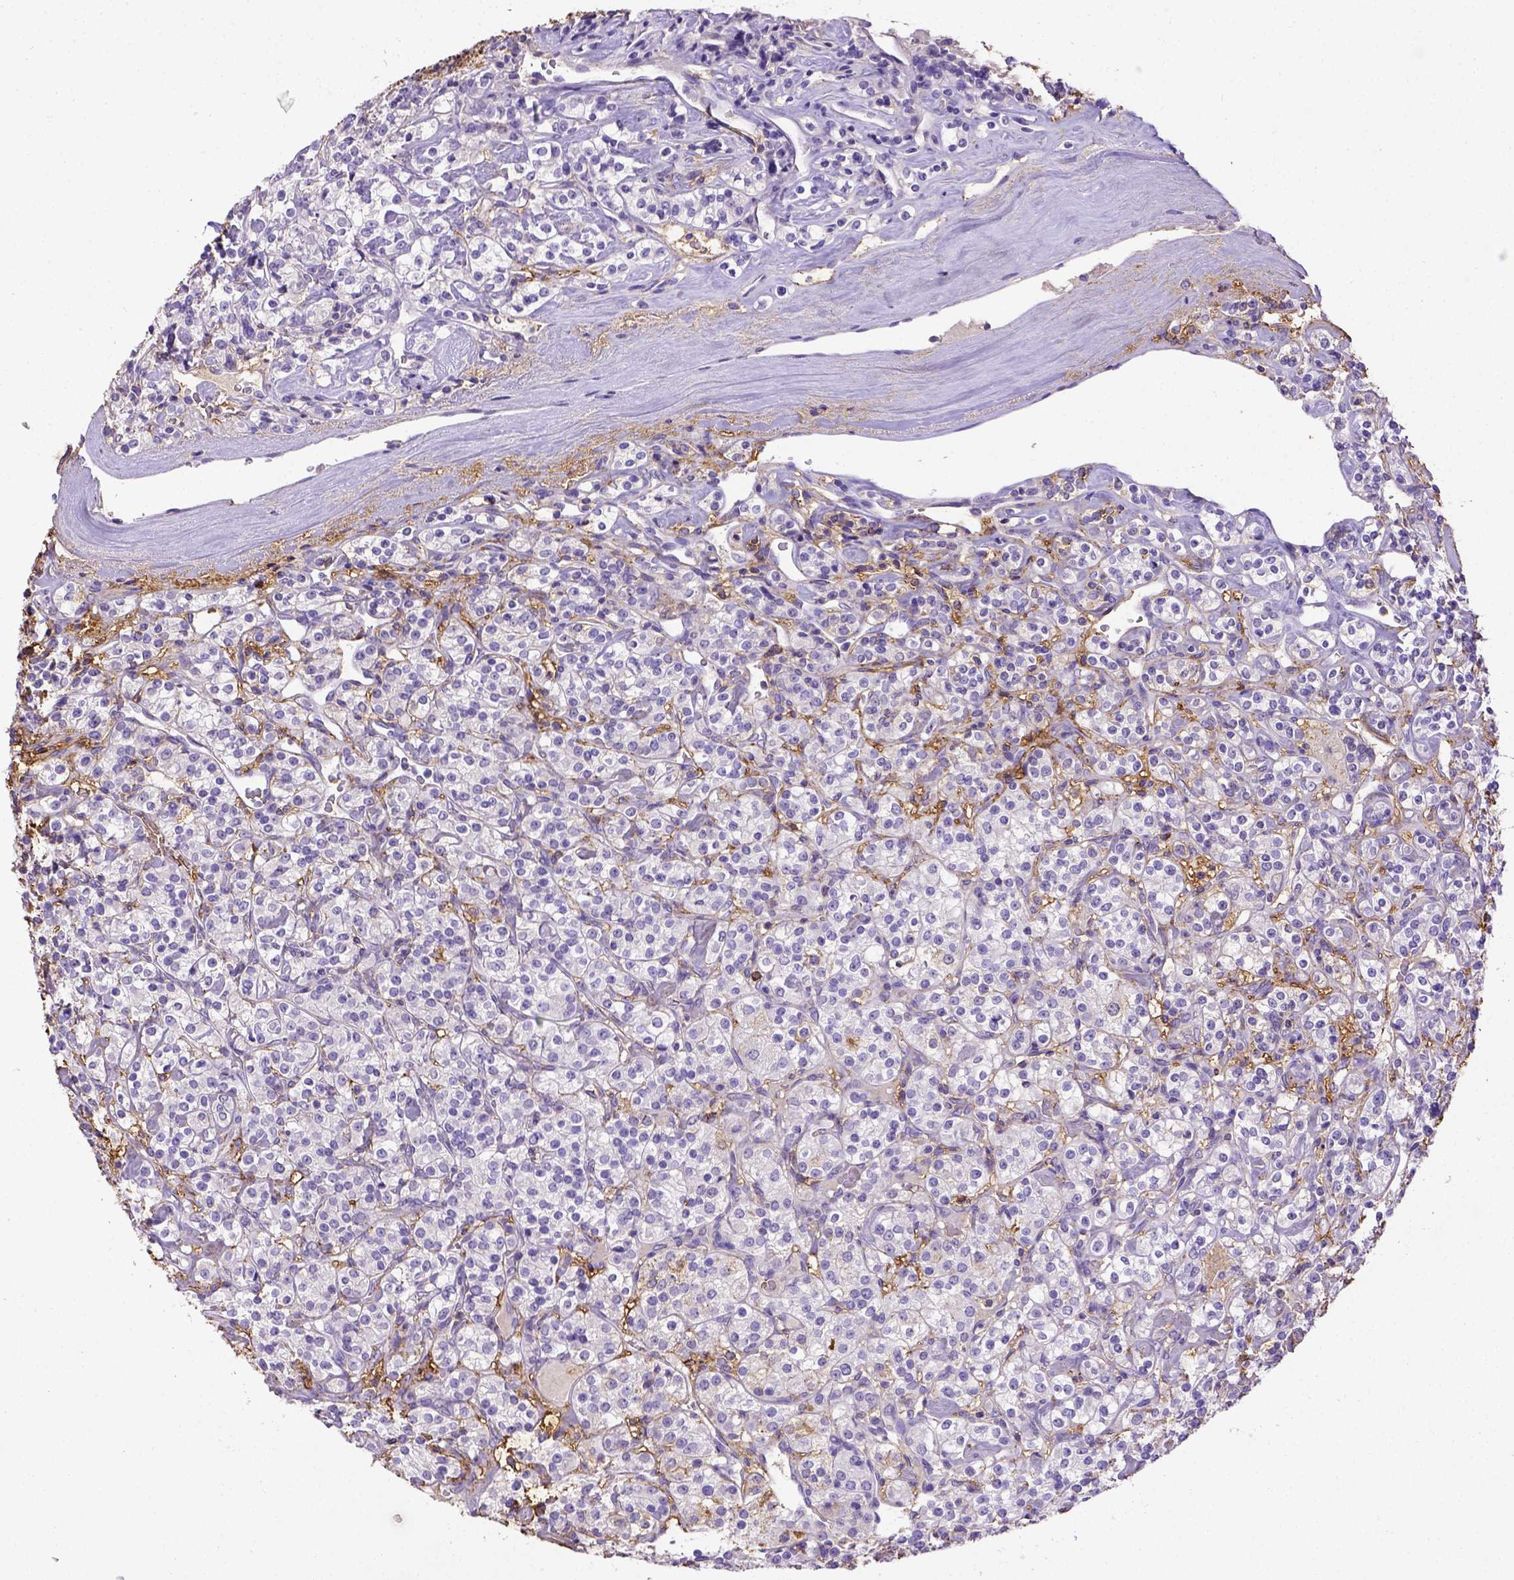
{"staining": {"intensity": "negative", "quantity": "none", "location": "none"}, "tissue": "renal cancer", "cell_type": "Tumor cells", "image_type": "cancer", "snomed": [{"axis": "morphology", "description": "Adenocarcinoma, NOS"}, {"axis": "topography", "description": "Kidney"}], "caption": "An IHC histopathology image of renal cancer is shown. There is no staining in tumor cells of renal cancer.", "gene": "B3GAT1", "patient": {"sex": "male", "age": 77}}